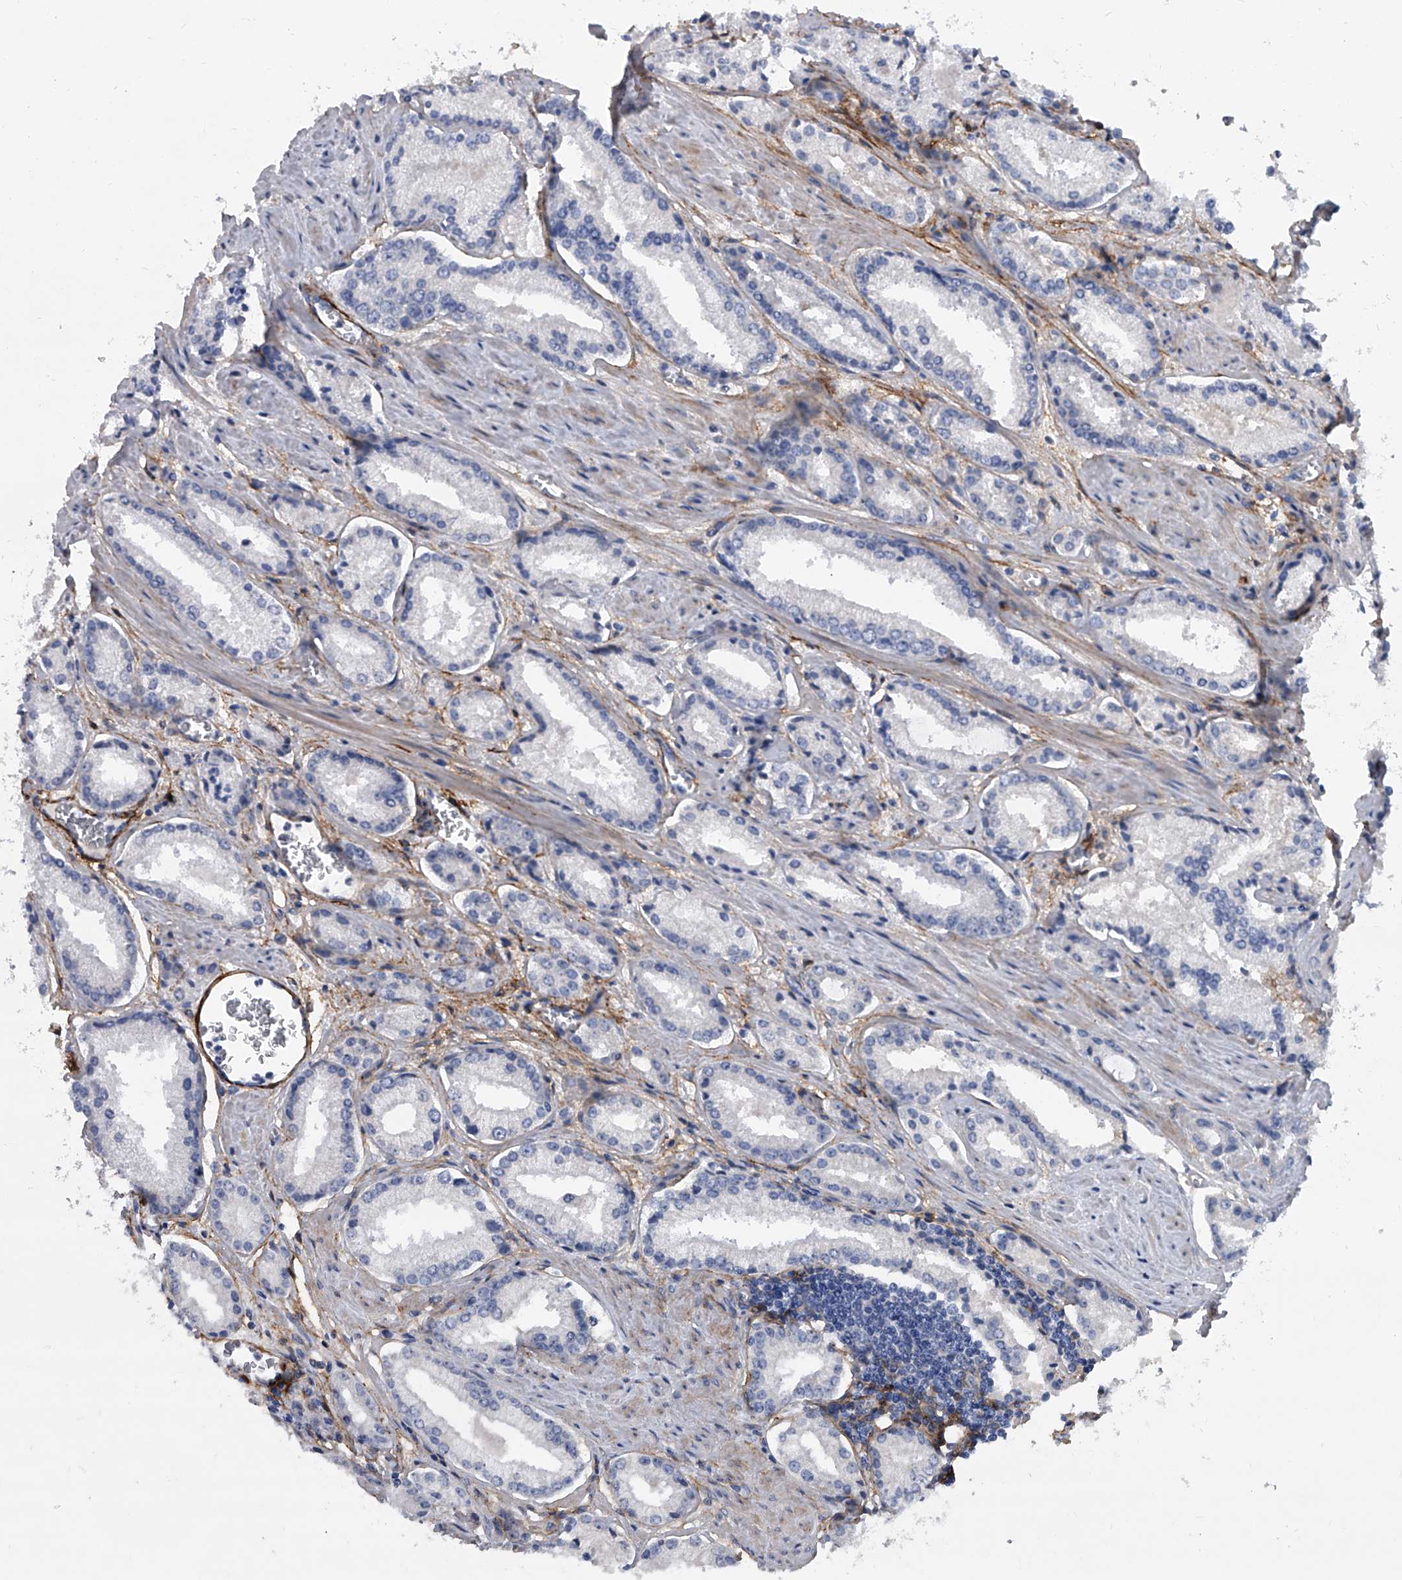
{"staining": {"intensity": "negative", "quantity": "none", "location": "none"}, "tissue": "prostate cancer", "cell_type": "Tumor cells", "image_type": "cancer", "snomed": [{"axis": "morphology", "description": "Adenocarcinoma, Low grade"}, {"axis": "topography", "description": "Prostate"}], "caption": "The immunohistochemistry photomicrograph has no significant positivity in tumor cells of low-grade adenocarcinoma (prostate) tissue. (Stains: DAB (3,3'-diaminobenzidine) immunohistochemistry with hematoxylin counter stain, Microscopy: brightfield microscopy at high magnification).", "gene": "ALG14", "patient": {"sex": "male", "age": 54}}